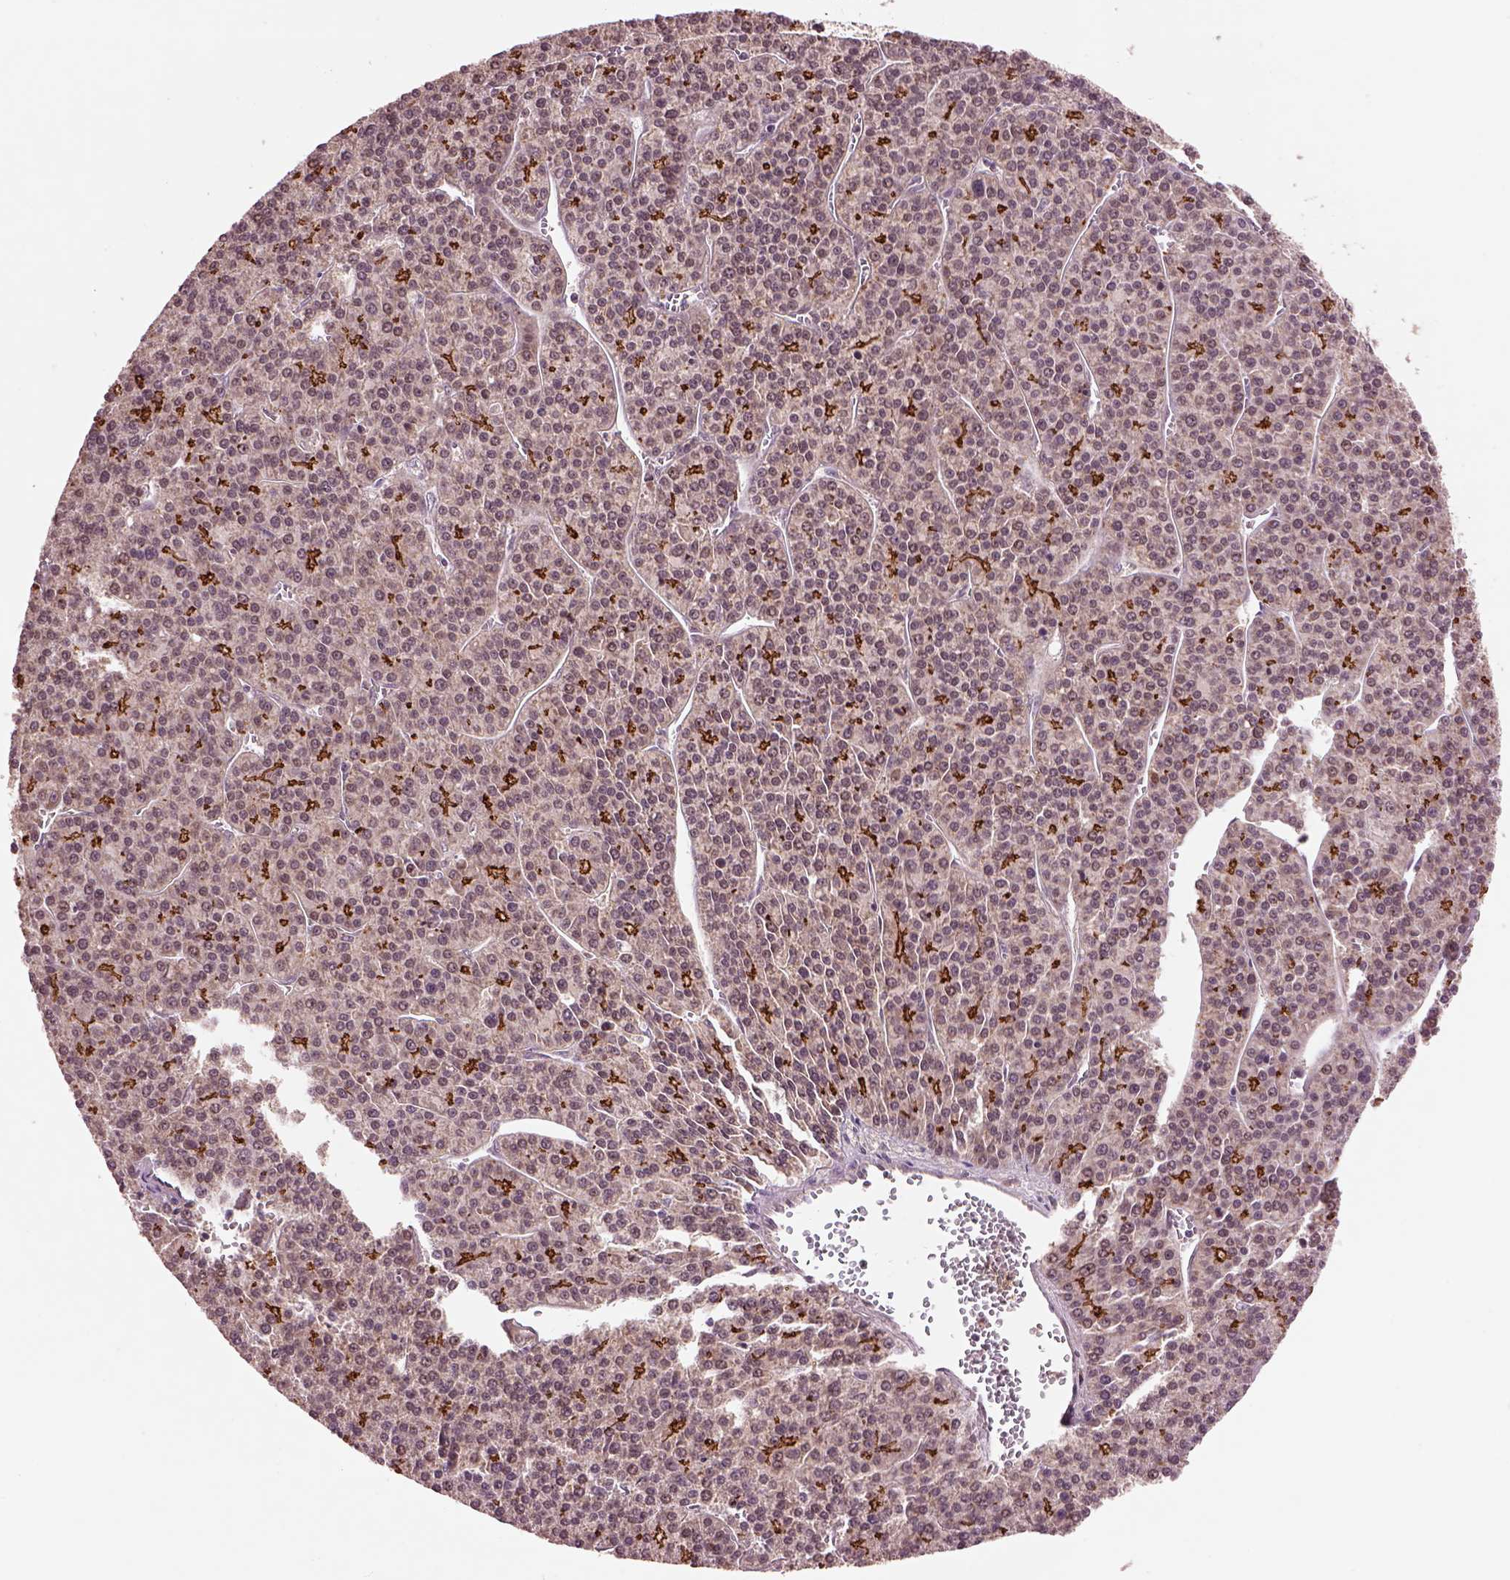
{"staining": {"intensity": "moderate", "quantity": "25%-75%", "location": "cytoplasmic/membranous"}, "tissue": "liver cancer", "cell_type": "Tumor cells", "image_type": "cancer", "snomed": [{"axis": "morphology", "description": "Carcinoma, Hepatocellular, NOS"}, {"axis": "topography", "description": "Liver"}], "caption": "Immunohistochemistry (IHC) staining of liver hepatocellular carcinoma, which shows medium levels of moderate cytoplasmic/membranous expression in approximately 25%-75% of tumor cells indicating moderate cytoplasmic/membranous protein staining. The staining was performed using DAB (3,3'-diaminobenzidine) (brown) for protein detection and nuclei were counterstained in hematoxylin (blue).", "gene": "MTHFS", "patient": {"sex": "female", "age": 58}}